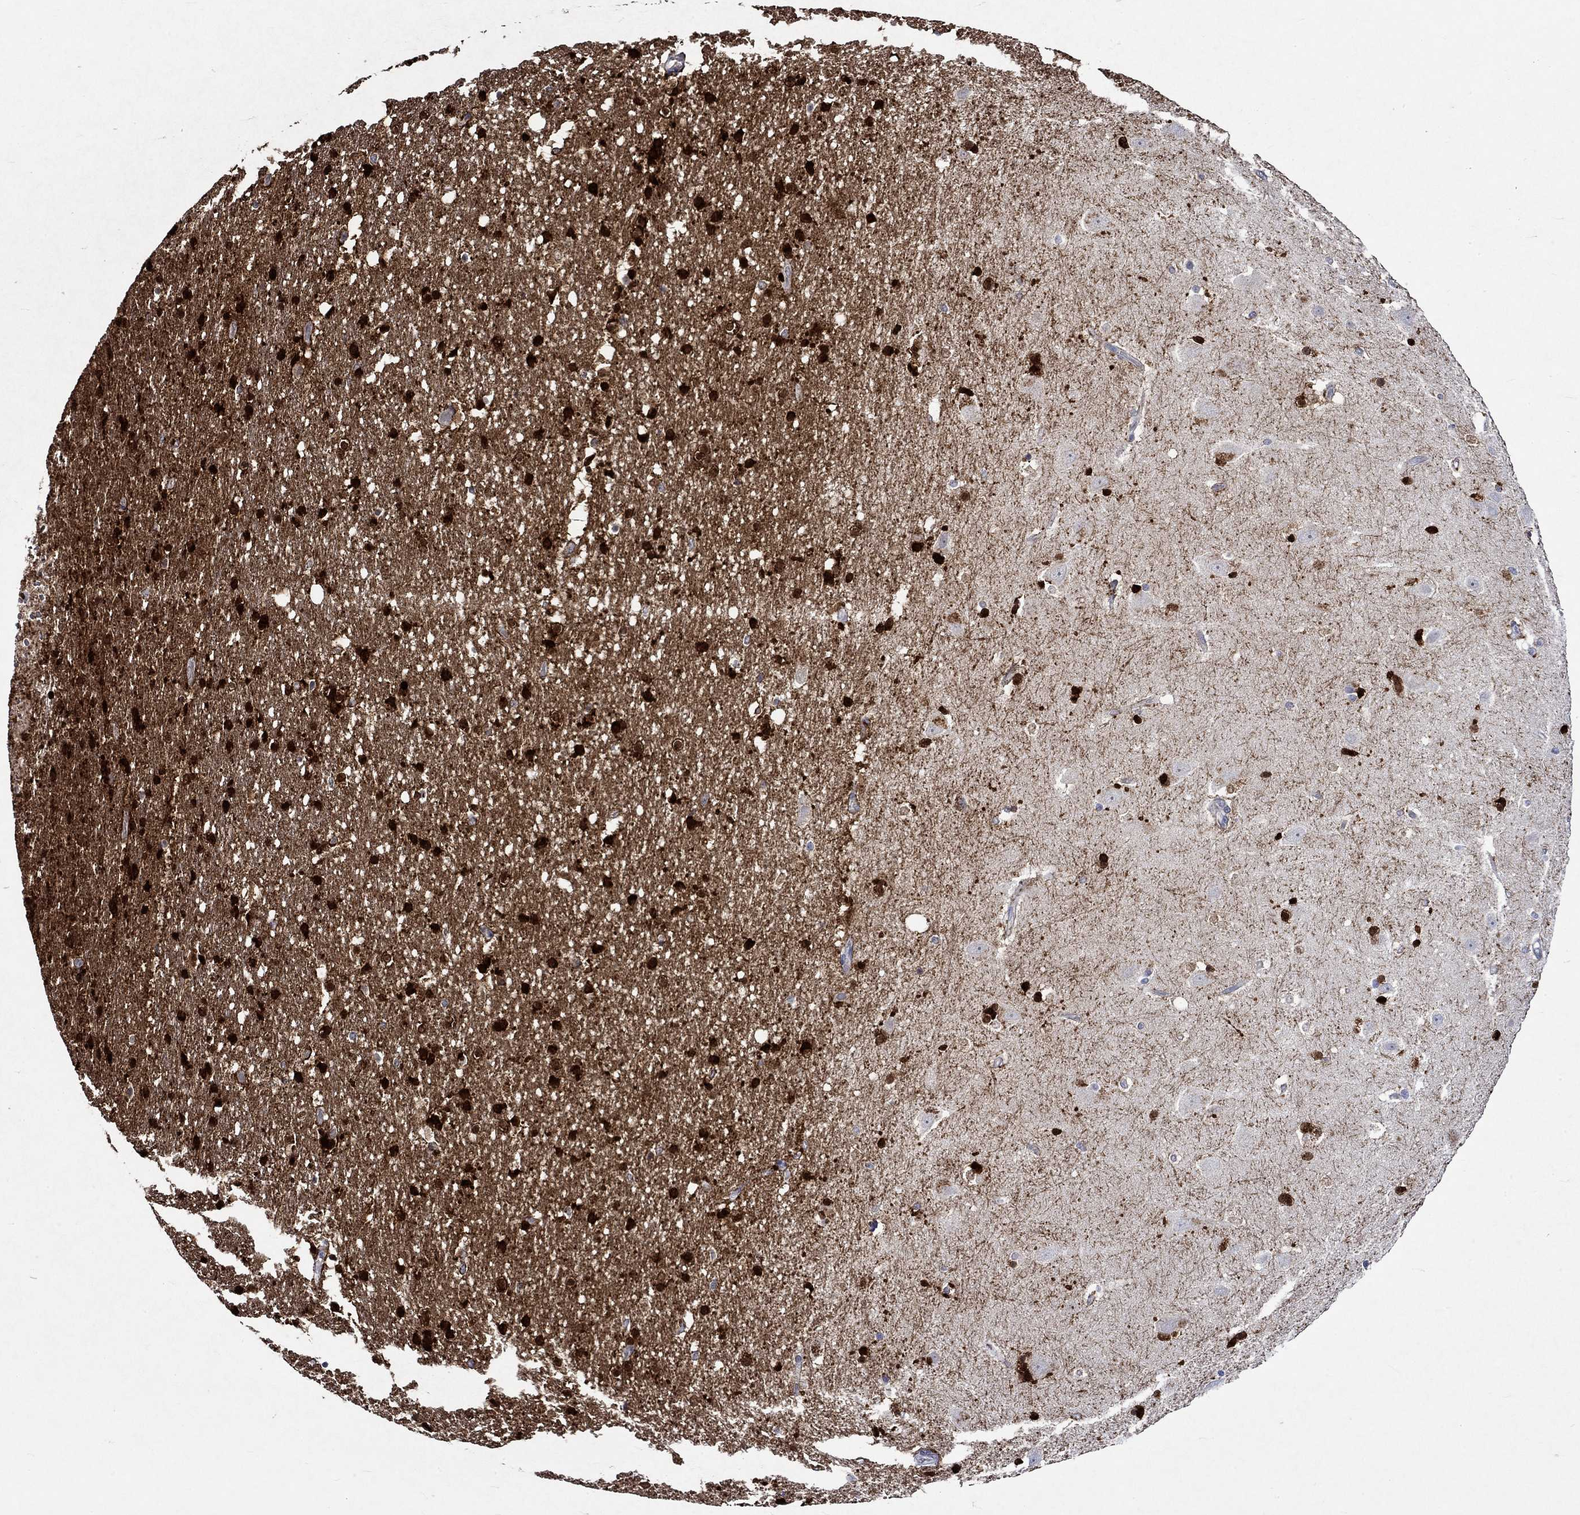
{"staining": {"intensity": "strong", "quantity": "25%-75%", "location": "cytoplasmic/membranous"}, "tissue": "hippocampus", "cell_type": "Glial cells", "image_type": "normal", "snomed": [{"axis": "morphology", "description": "Normal tissue, NOS"}, {"axis": "topography", "description": "Hippocampus"}], "caption": "Immunohistochemical staining of unremarkable human hippocampus exhibits high levels of strong cytoplasmic/membranous positivity in approximately 25%-75% of glial cells. The staining was performed using DAB (3,3'-diaminobenzidine), with brown indicating positive protein expression. Nuclei are stained blue with hematoxylin.", "gene": "CRYAB", "patient": {"sex": "male", "age": 49}}